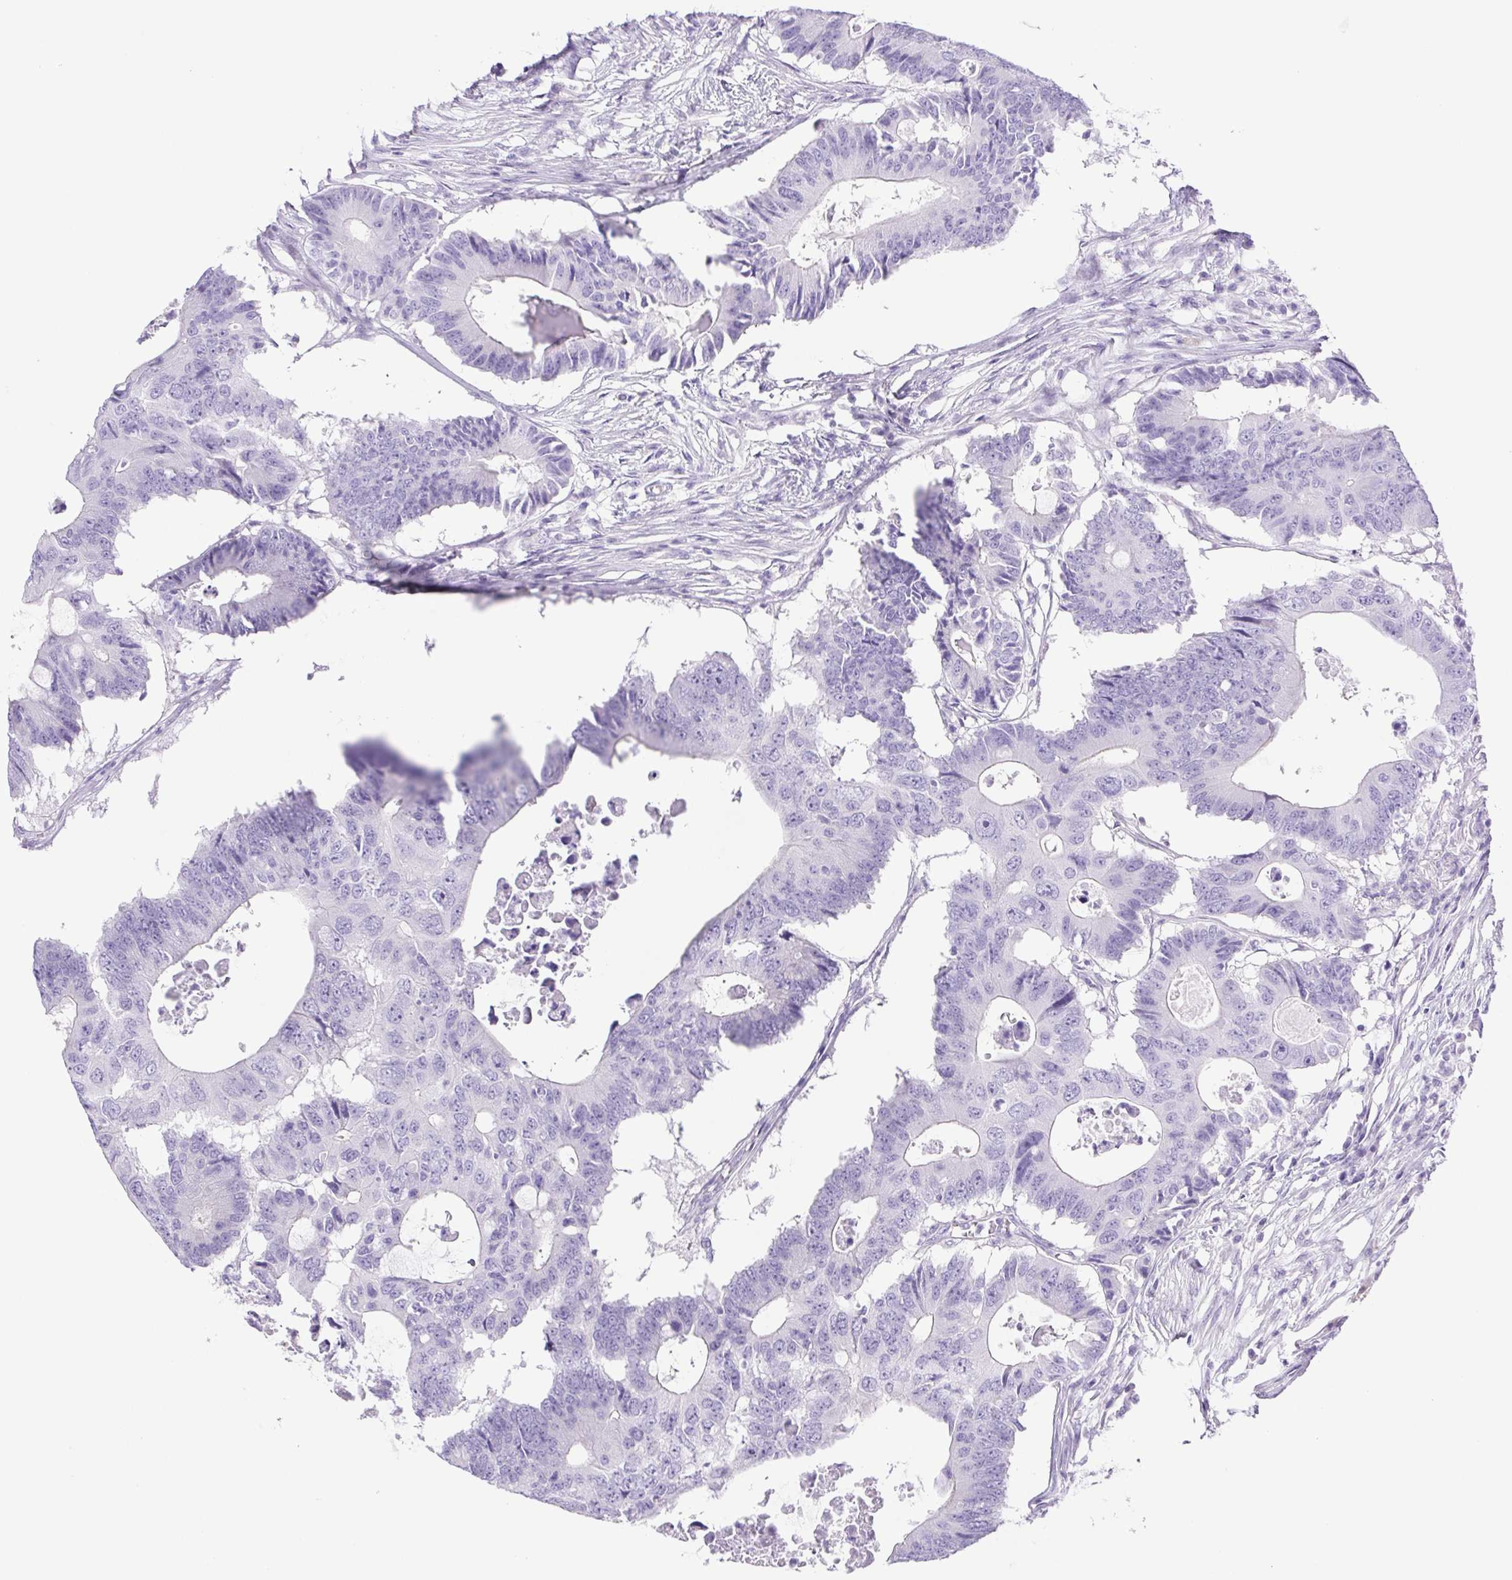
{"staining": {"intensity": "negative", "quantity": "none", "location": "none"}, "tissue": "colorectal cancer", "cell_type": "Tumor cells", "image_type": "cancer", "snomed": [{"axis": "morphology", "description": "Adenocarcinoma, NOS"}, {"axis": "topography", "description": "Colon"}], "caption": "An immunohistochemistry micrograph of colorectal cancer (adenocarcinoma) is shown. There is no staining in tumor cells of colorectal cancer (adenocarcinoma). (Immunohistochemistry, brightfield microscopy, high magnification).", "gene": "CDSN", "patient": {"sex": "male", "age": 71}}